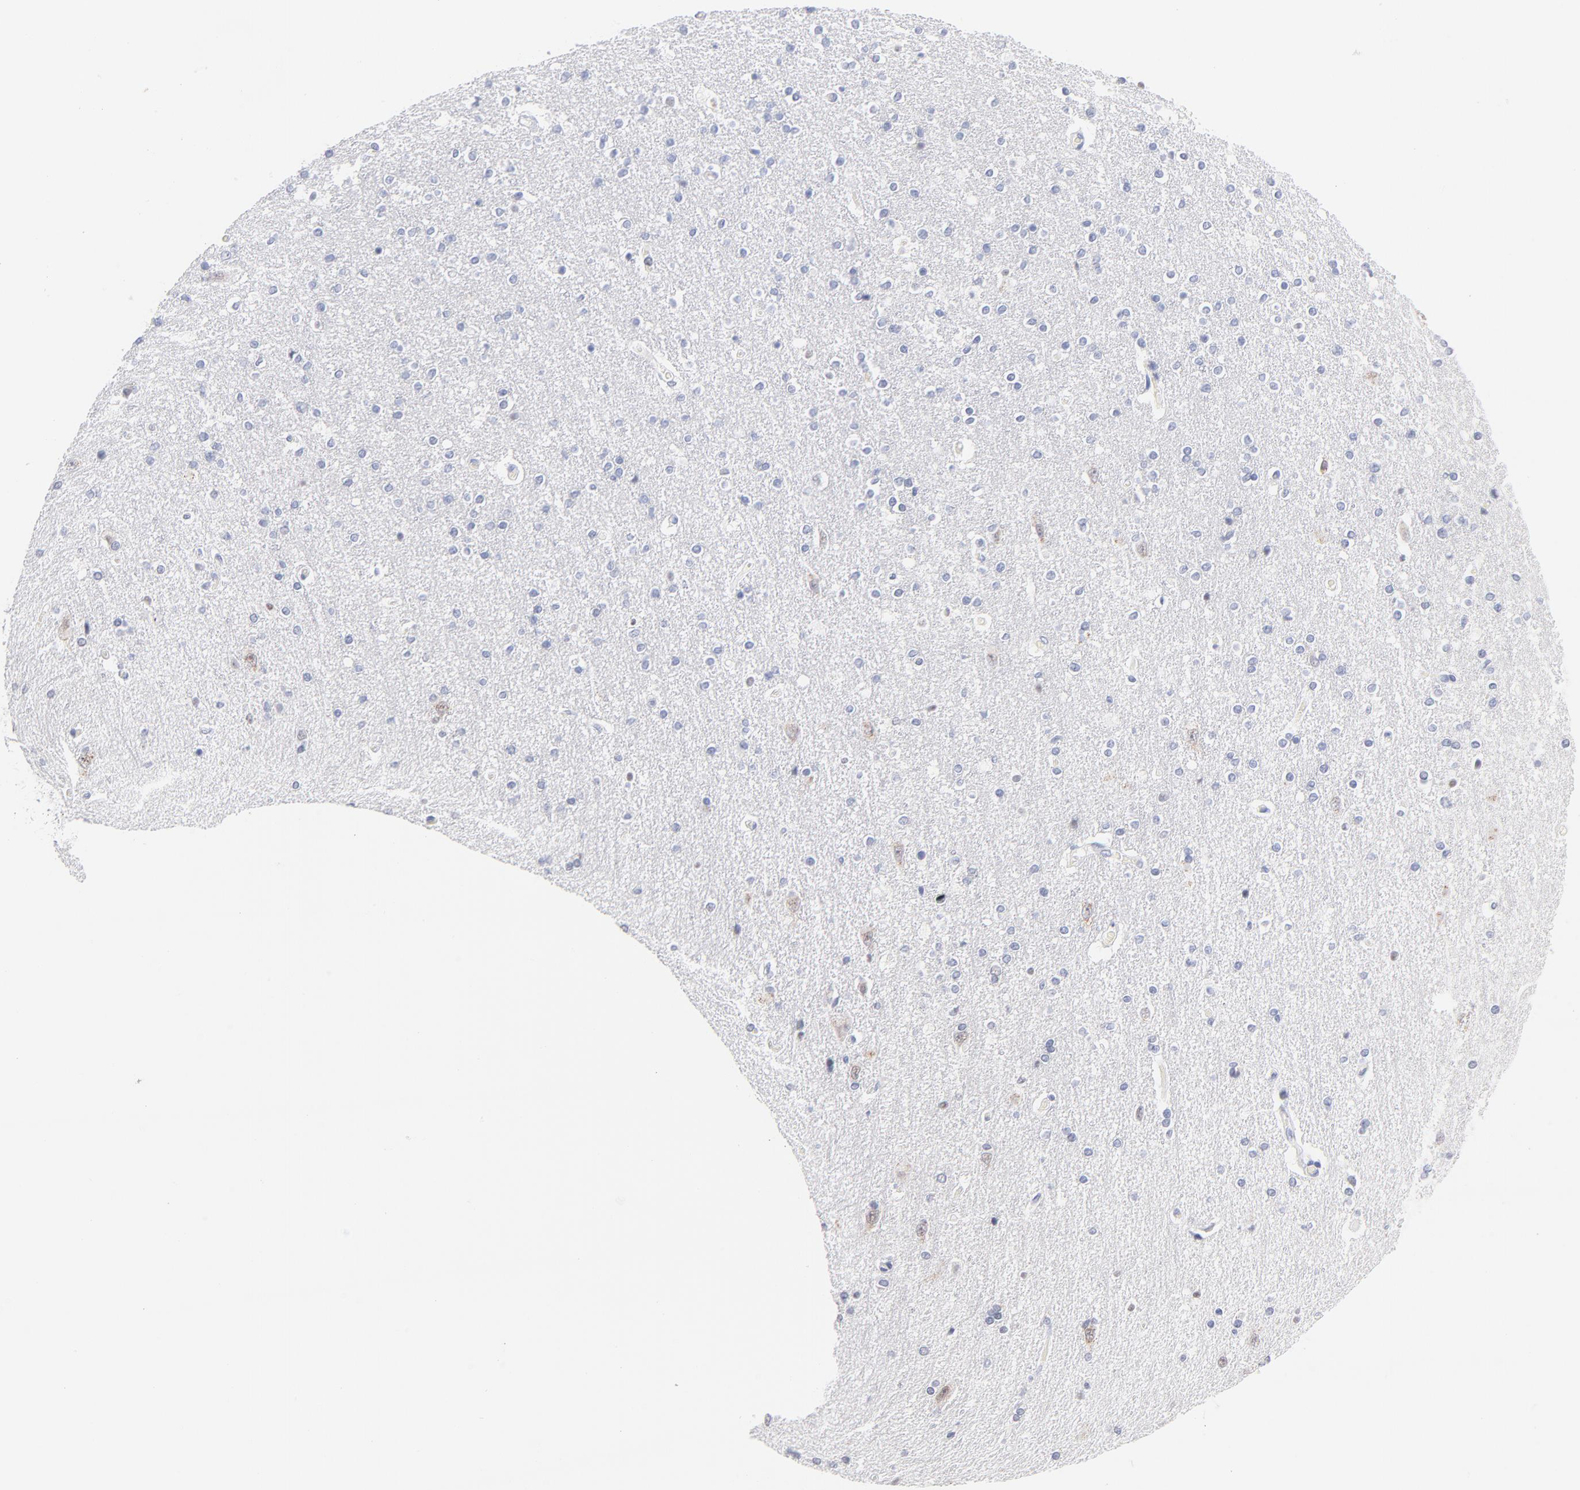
{"staining": {"intensity": "negative", "quantity": "none", "location": "none"}, "tissue": "caudate", "cell_type": "Glial cells", "image_type": "normal", "snomed": [{"axis": "morphology", "description": "Normal tissue, NOS"}, {"axis": "topography", "description": "Lateral ventricle wall"}], "caption": "A high-resolution image shows immunohistochemistry staining of normal caudate, which exhibits no significant expression in glial cells.", "gene": "KHNYN", "patient": {"sex": "female", "age": 54}}